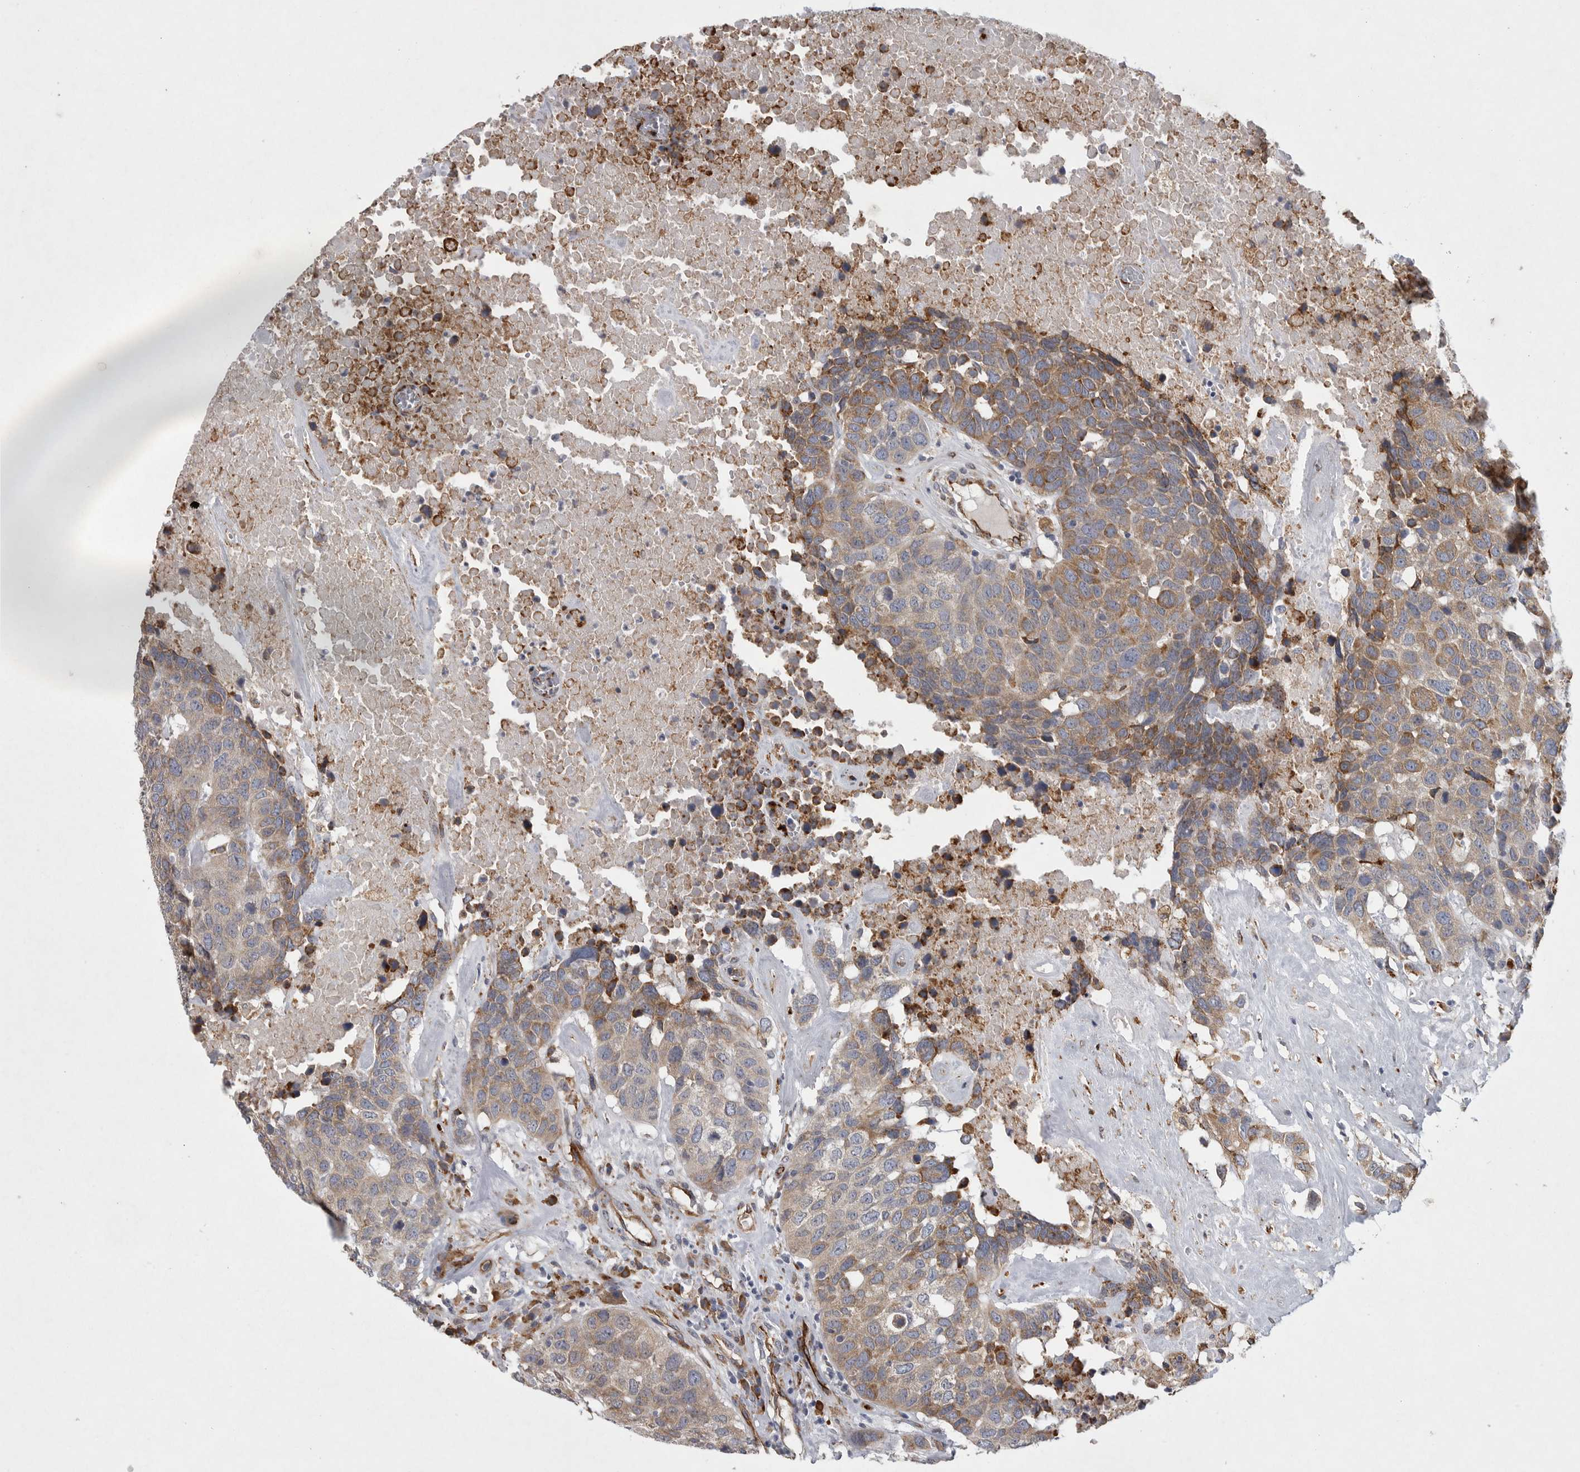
{"staining": {"intensity": "moderate", "quantity": "25%-75%", "location": "cytoplasmic/membranous"}, "tissue": "head and neck cancer", "cell_type": "Tumor cells", "image_type": "cancer", "snomed": [{"axis": "morphology", "description": "Squamous cell carcinoma, NOS"}, {"axis": "topography", "description": "Head-Neck"}], "caption": "Squamous cell carcinoma (head and neck) tissue demonstrates moderate cytoplasmic/membranous expression in approximately 25%-75% of tumor cells, visualized by immunohistochemistry.", "gene": "MINPP1", "patient": {"sex": "male", "age": 66}}